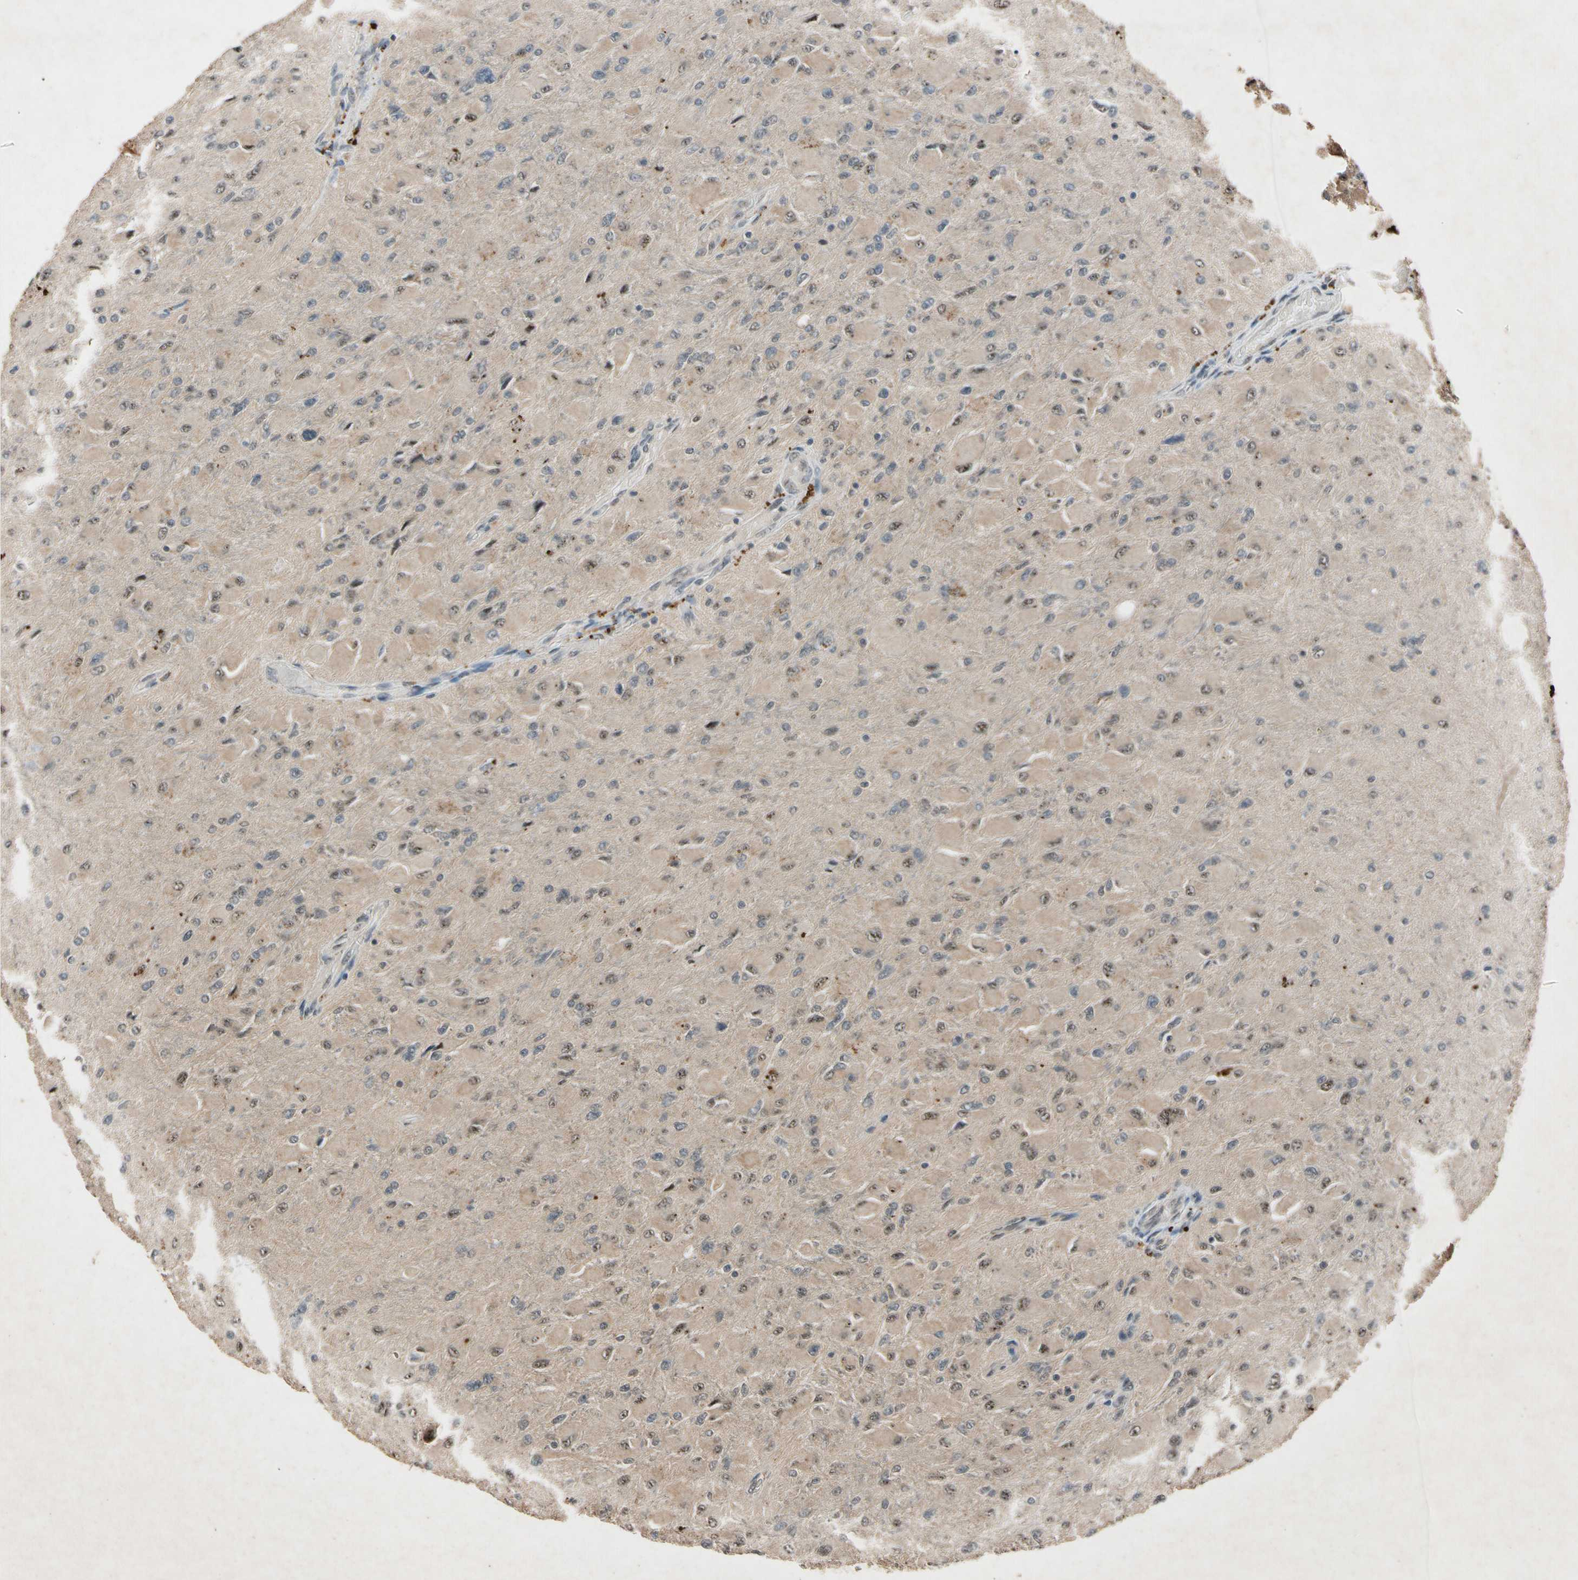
{"staining": {"intensity": "weak", "quantity": "<25%", "location": "cytoplasmic/membranous,nuclear"}, "tissue": "glioma", "cell_type": "Tumor cells", "image_type": "cancer", "snomed": [{"axis": "morphology", "description": "Glioma, malignant, High grade"}, {"axis": "topography", "description": "Cerebral cortex"}], "caption": "Immunohistochemistry (IHC) micrograph of glioma stained for a protein (brown), which shows no positivity in tumor cells.", "gene": "PML", "patient": {"sex": "female", "age": 36}}